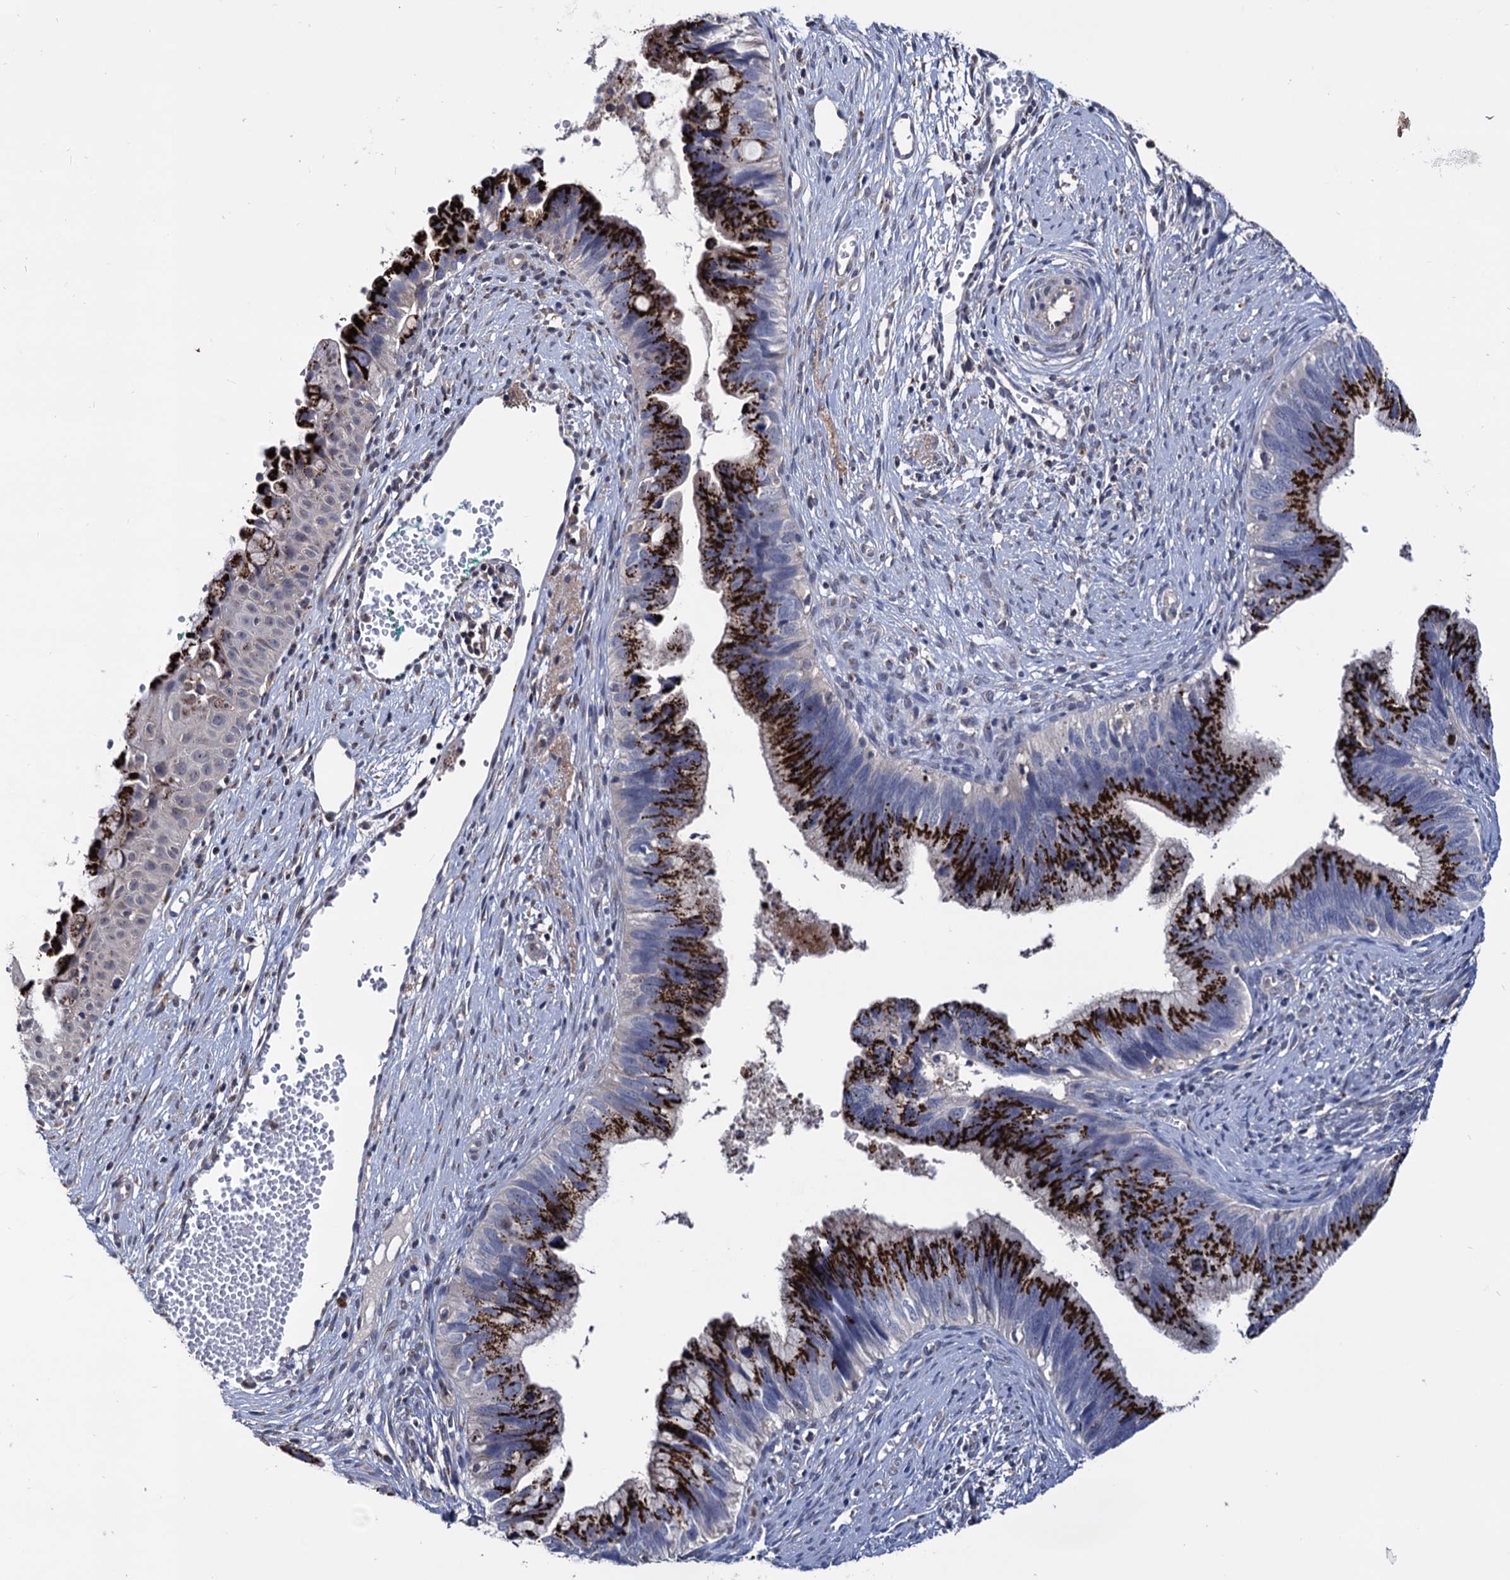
{"staining": {"intensity": "strong", "quantity": ">75%", "location": "cytoplasmic/membranous"}, "tissue": "cervical cancer", "cell_type": "Tumor cells", "image_type": "cancer", "snomed": [{"axis": "morphology", "description": "Adenocarcinoma, NOS"}, {"axis": "topography", "description": "Cervix"}], "caption": "A brown stain shows strong cytoplasmic/membranous expression of a protein in cervical cancer tumor cells. (Stains: DAB (3,3'-diaminobenzidine) in brown, nuclei in blue, Microscopy: brightfield microscopy at high magnification).", "gene": "ESD", "patient": {"sex": "female", "age": 42}}